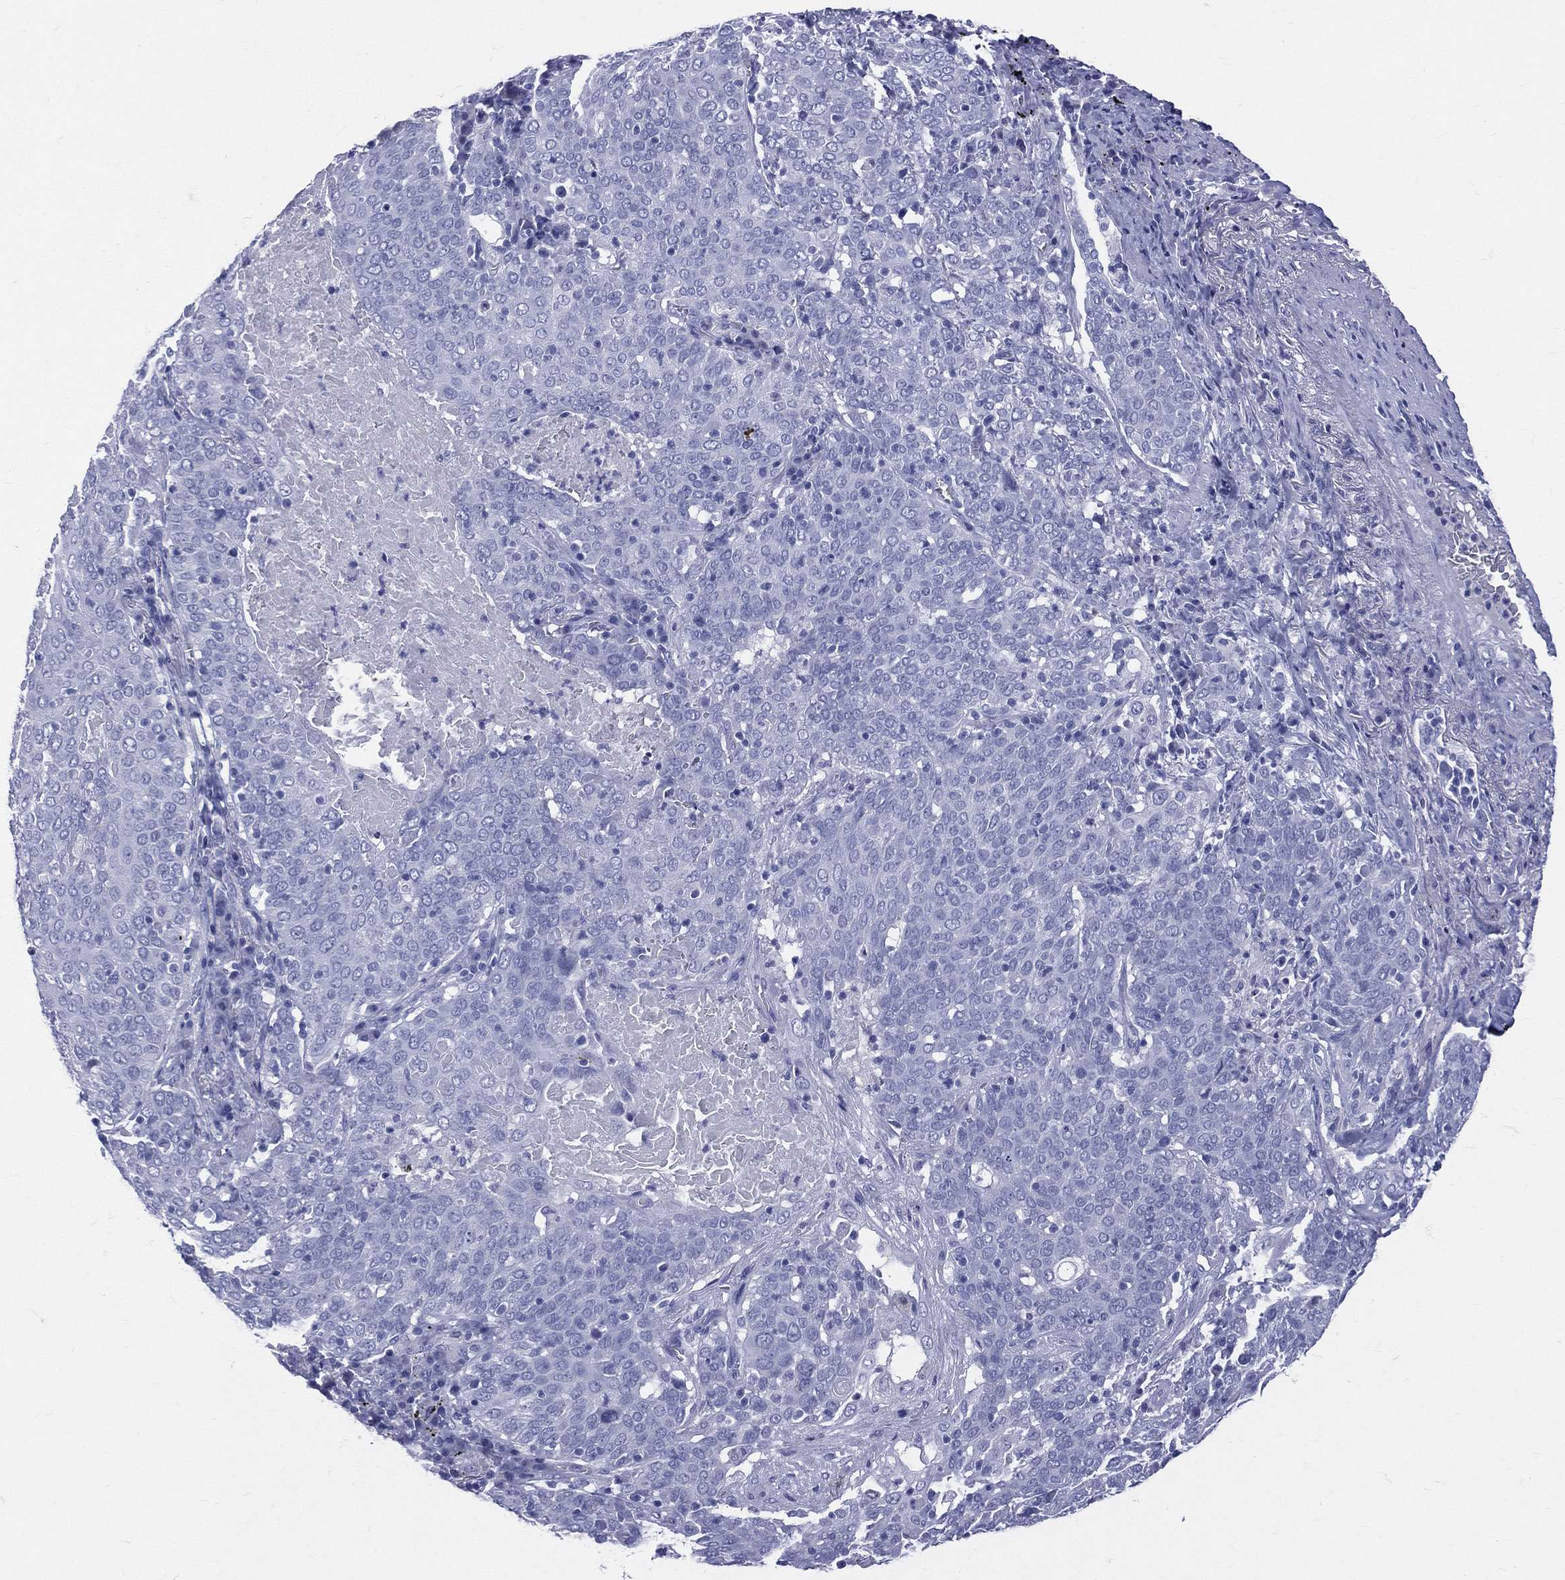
{"staining": {"intensity": "negative", "quantity": "none", "location": "none"}, "tissue": "lung cancer", "cell_type": "Tumor cells", "image_type": "cancer", "snomed": [{"axis": "morphology", "description": "Squamous cell carcinoma, NOS"}, {"axis": "topography", "description": "Lung"}], "caption": "Histopathology image shows no protein positivity in tumor cells of squamous cell carcinoma (lung) tissue.", "gene": "CYLC1", "patient": {"sex": "male", "age": 82}}